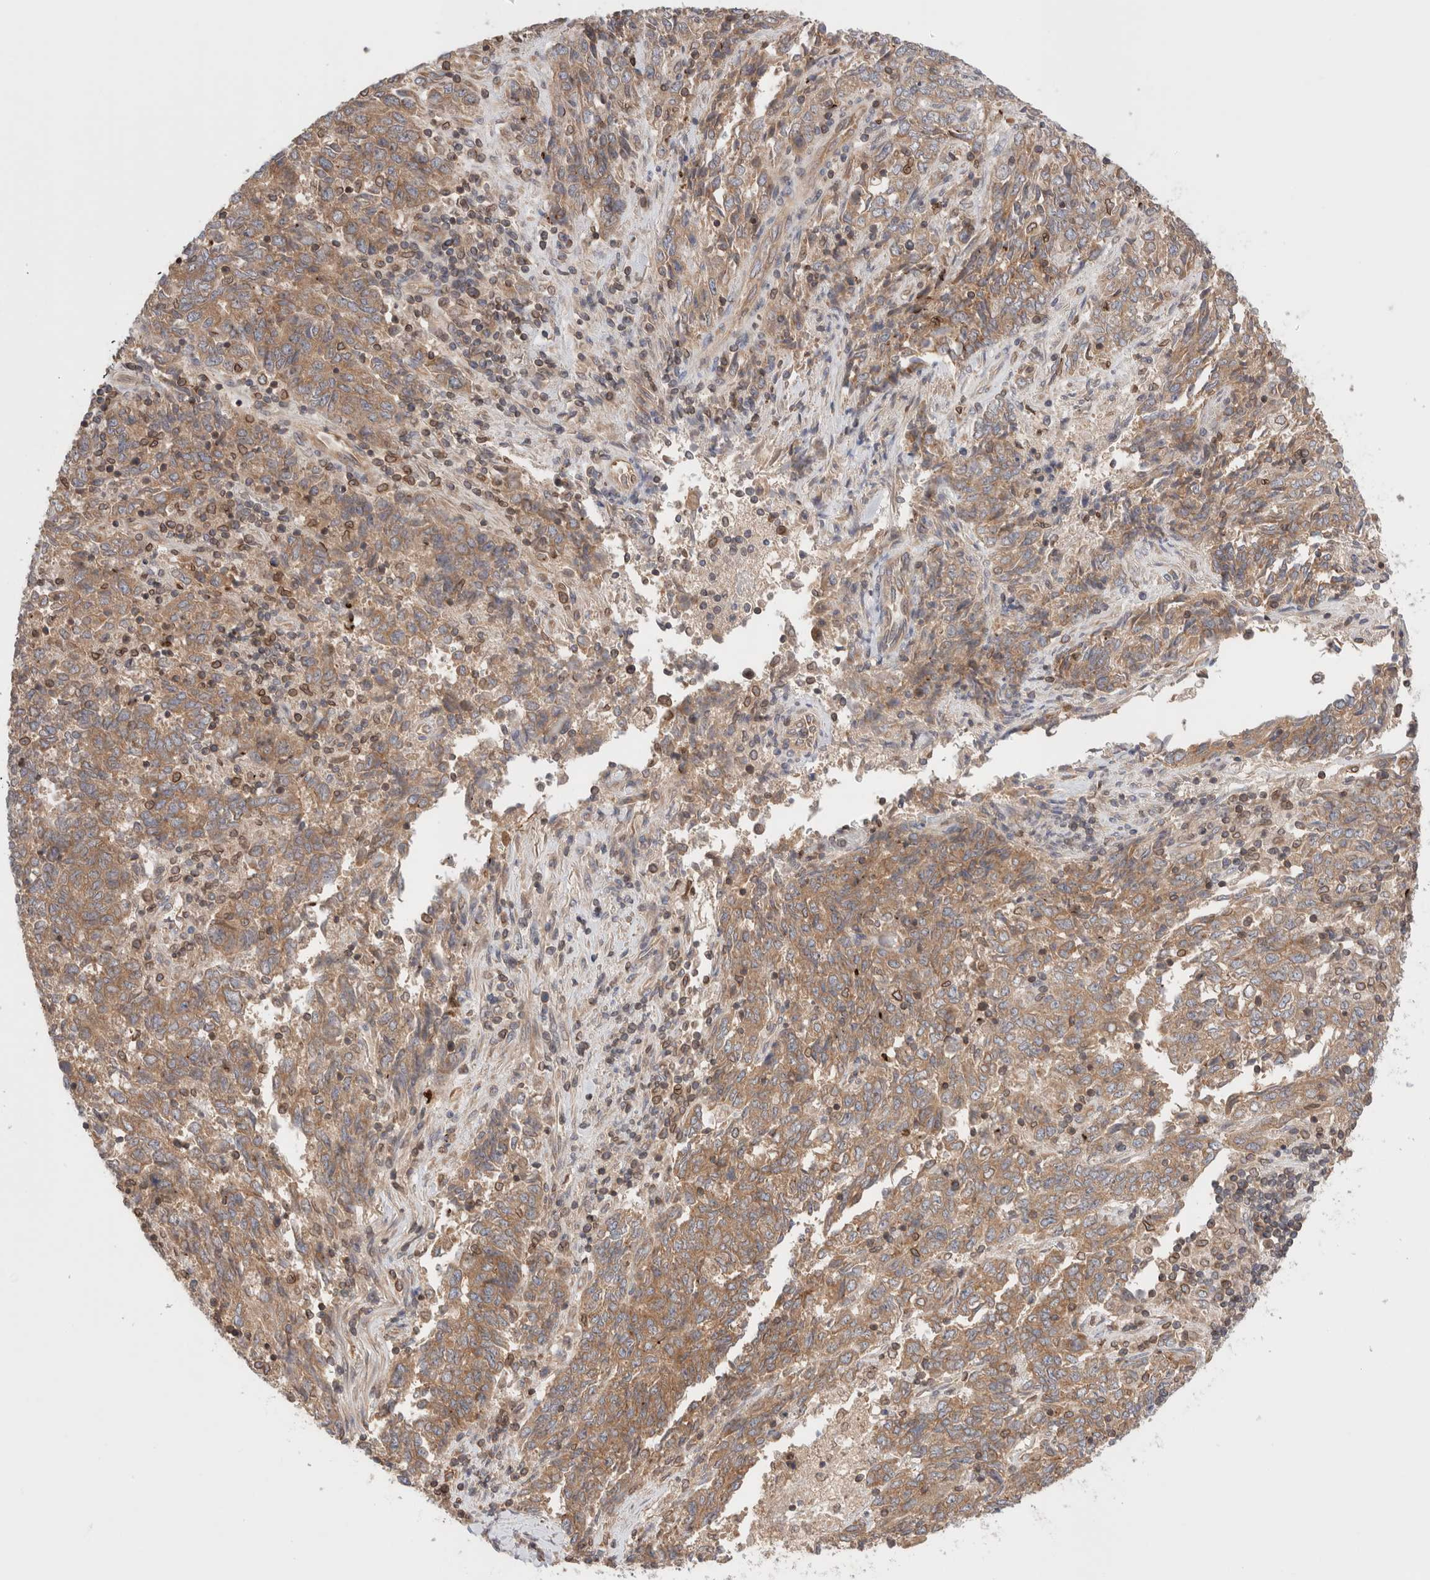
{"staining": {"intensity": "moderate", "quantity": ">75%", "location": "cytoplasmic/membranous"}, "tissue": "endometrial cancer", "cell_type": "Tumor cells", "image_type": "cancer", "snomed": [{"axis": "morphology", "description": "Adenocarcinoma, NOS"}, {"axis": "topography", "description": "Endometrium"}], "caption": "An immunohistochemistry (IHC) micrograph of neoplastic tissue is shown. Protein staining in brown highlights moderate cytoplasmic/membranous positivity in endometrial cancer (adenocarcinoma) within tumor cells.", "gene": "SIKE1", "patient": {"sex": "female", "age": 80}}